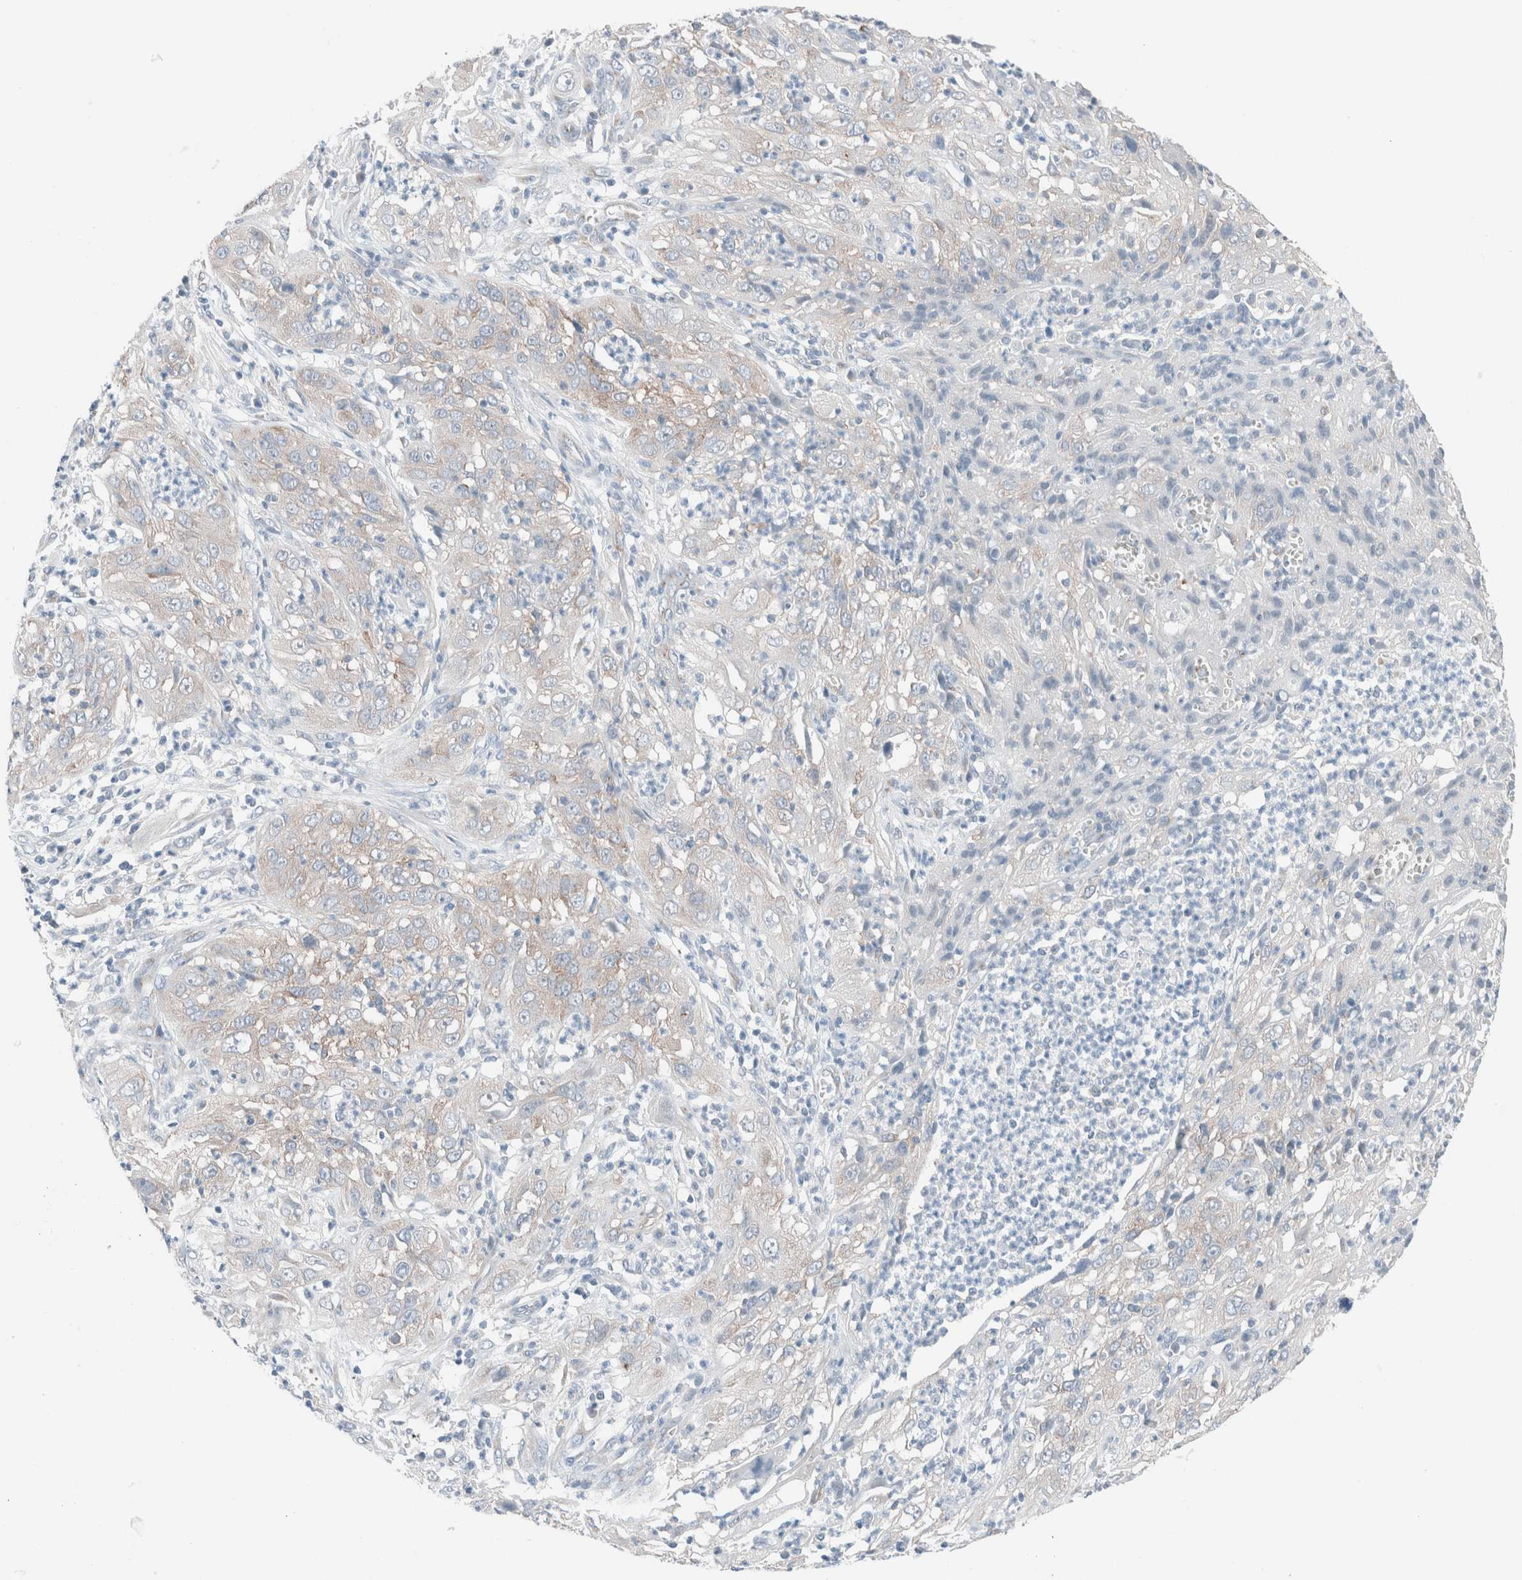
{"staining": {"intensity": "weak", "quantity": "<25%", "location": "cytoplasmic/membranous"}, "tissue": "cervical cancer", "cell_type": "Tumor cells", "image_type": "cancer", "snomed": [{"axis": "morphology", "description": "Squamous cell carcinoma, NOS"}, {"axis": "topography", "description": "Cervix"}], "caption": "Immunohistochemistry (IHC) micrograph of neoplastic tissue: human cervical cancer (squamous cell carcinoma) stained with DAB (3,3'-diaminobenzidine) shows no significant protein expression in tumor cells.", "gene": "CASC3", "patient": {"sex": "female", "age": 32}}